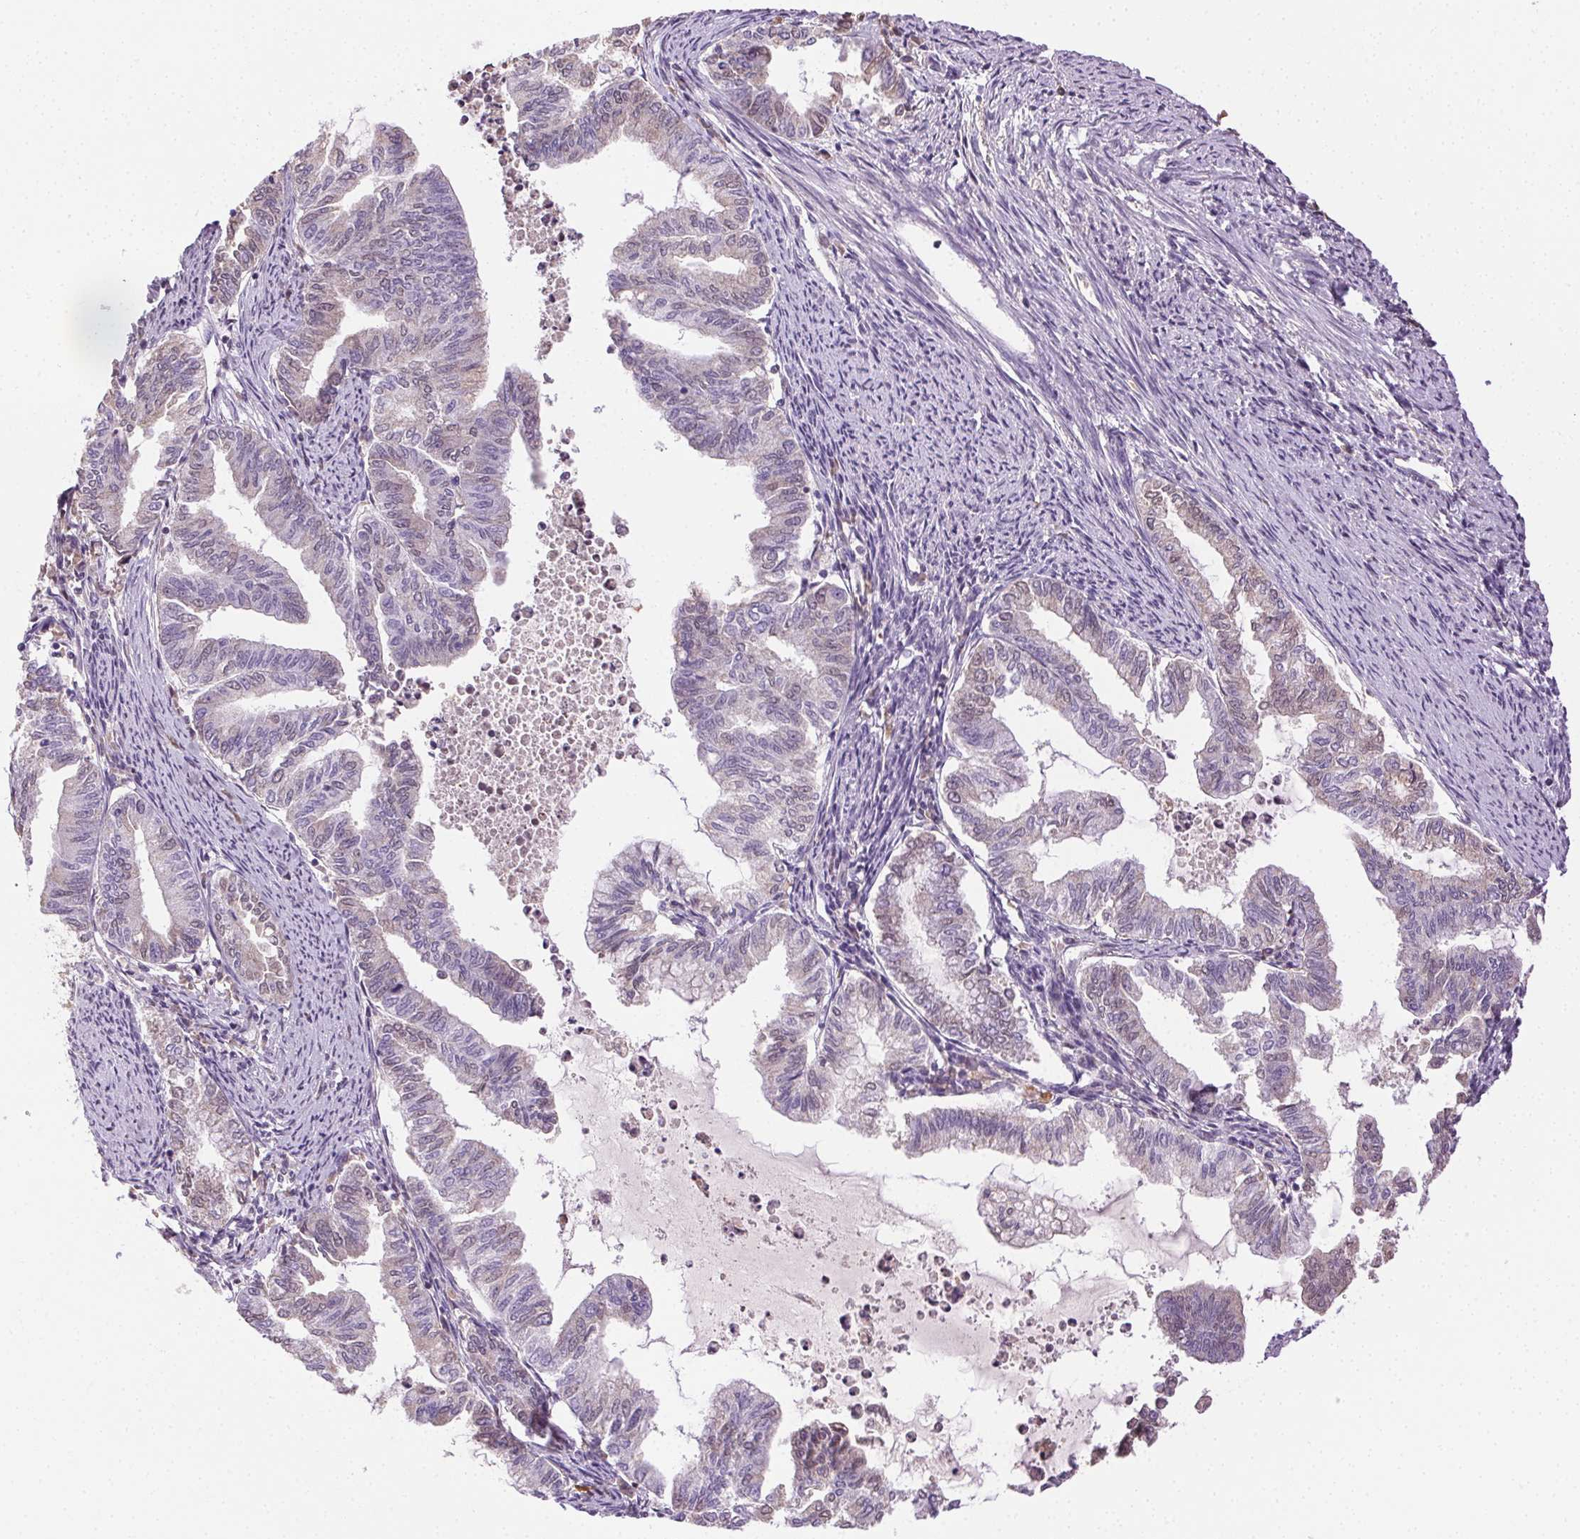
{"staining": {"intensity": "negative", "quantity": "none", "location": "none"}, "tissue": "endometrial cancer", "cell_type": "Tumor cells", "image_type": "cancer", "snomed": [{"axis": "morphology", "description": "Adenocarcinoma, NOS"}, {"axis": "topography", "description": "Endometrium"}], "caption": "Immunohistochemistry (IHC) of human adenocarcinoma (endometrial) displays no positivity in tumor cells.", "gene": "BPIFB2", "patient": {"sex": "female", "age": 79}}